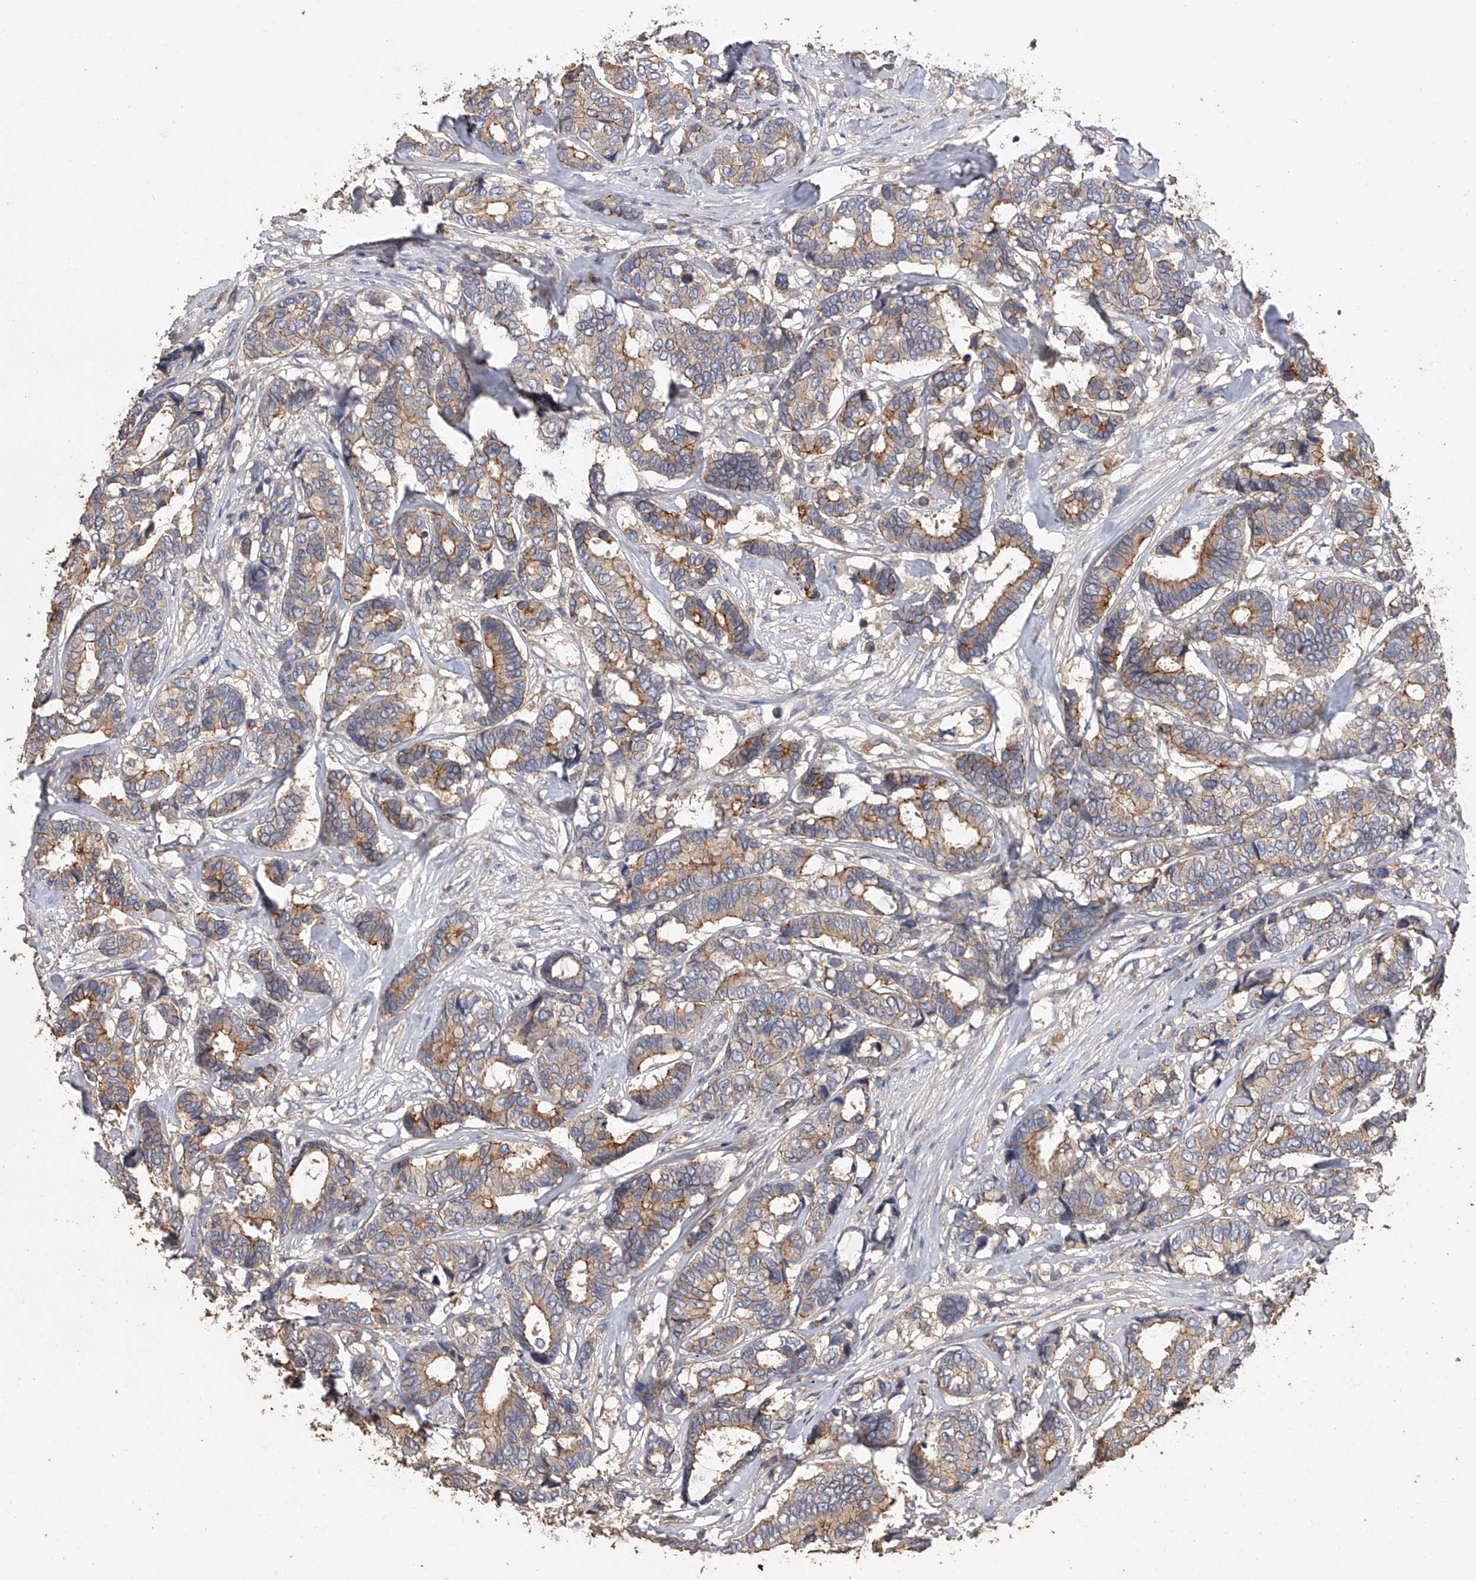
{"staining": {"intensity": "moderate", "quantity": "25%-75%", "location": "cytoplasmic/membranous"}, "tissue": "breast cancer", "cell_type": "Tumor cells", "image_type": "cancer", "snomed": [{"axis": "morphology", "description": "Duct carcinoma"}, {"axis": "topography", "description": "Breast"}], "caption": "This micrograph exhibits immunohistochemistry staining of human breast cancer (infiltrating ductal carcinoma), with medium moderate cytoplasmic/membranous positivity in approximately 25%-75% of tumor cells.", "gene": "ZNF343", "patient": {"sex": "female", "age": 87}}